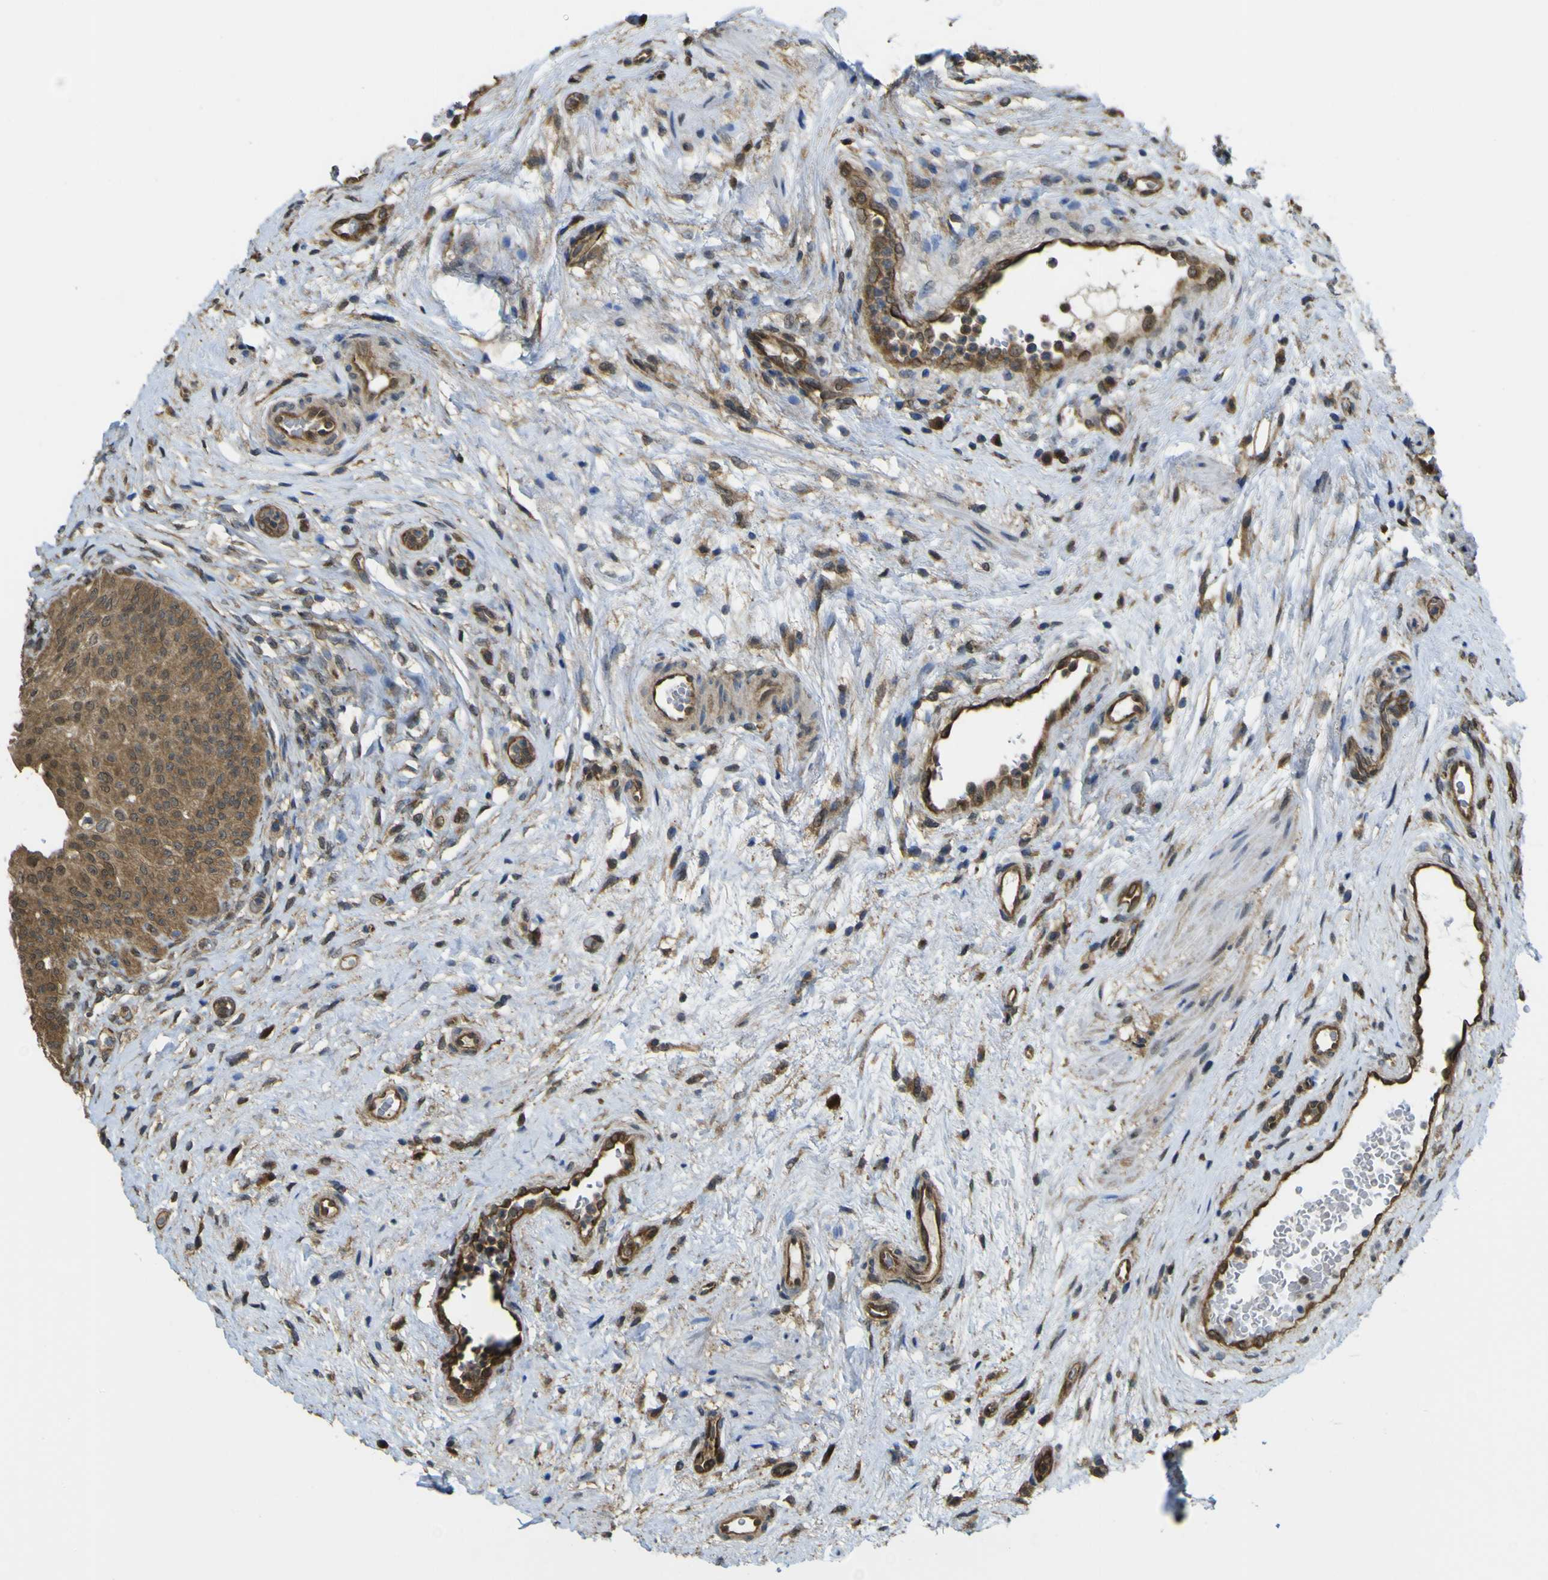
{"staining": {"intensity": "strong", "quantity": ">75%", "location": "cytoplasmic/membranous,nuclear"}, "tissue": "urinary bladder", "cell_type": "Urothelial cells", "image_type": "normal", "snomed": [{"axis": "morphology", "description": "Normal tissue, NOS"}, {"axis": "topography", "description": "Urinary bladder"}], "caption": "Urinary bladder stained with DAB IHC displays high levels of strong cytoplasmic/membranous,nuclear positivity in approximately >75% of urothelial cells.", "gene": "YWHAG", "patient": {"sex": "male", "age": 46}}